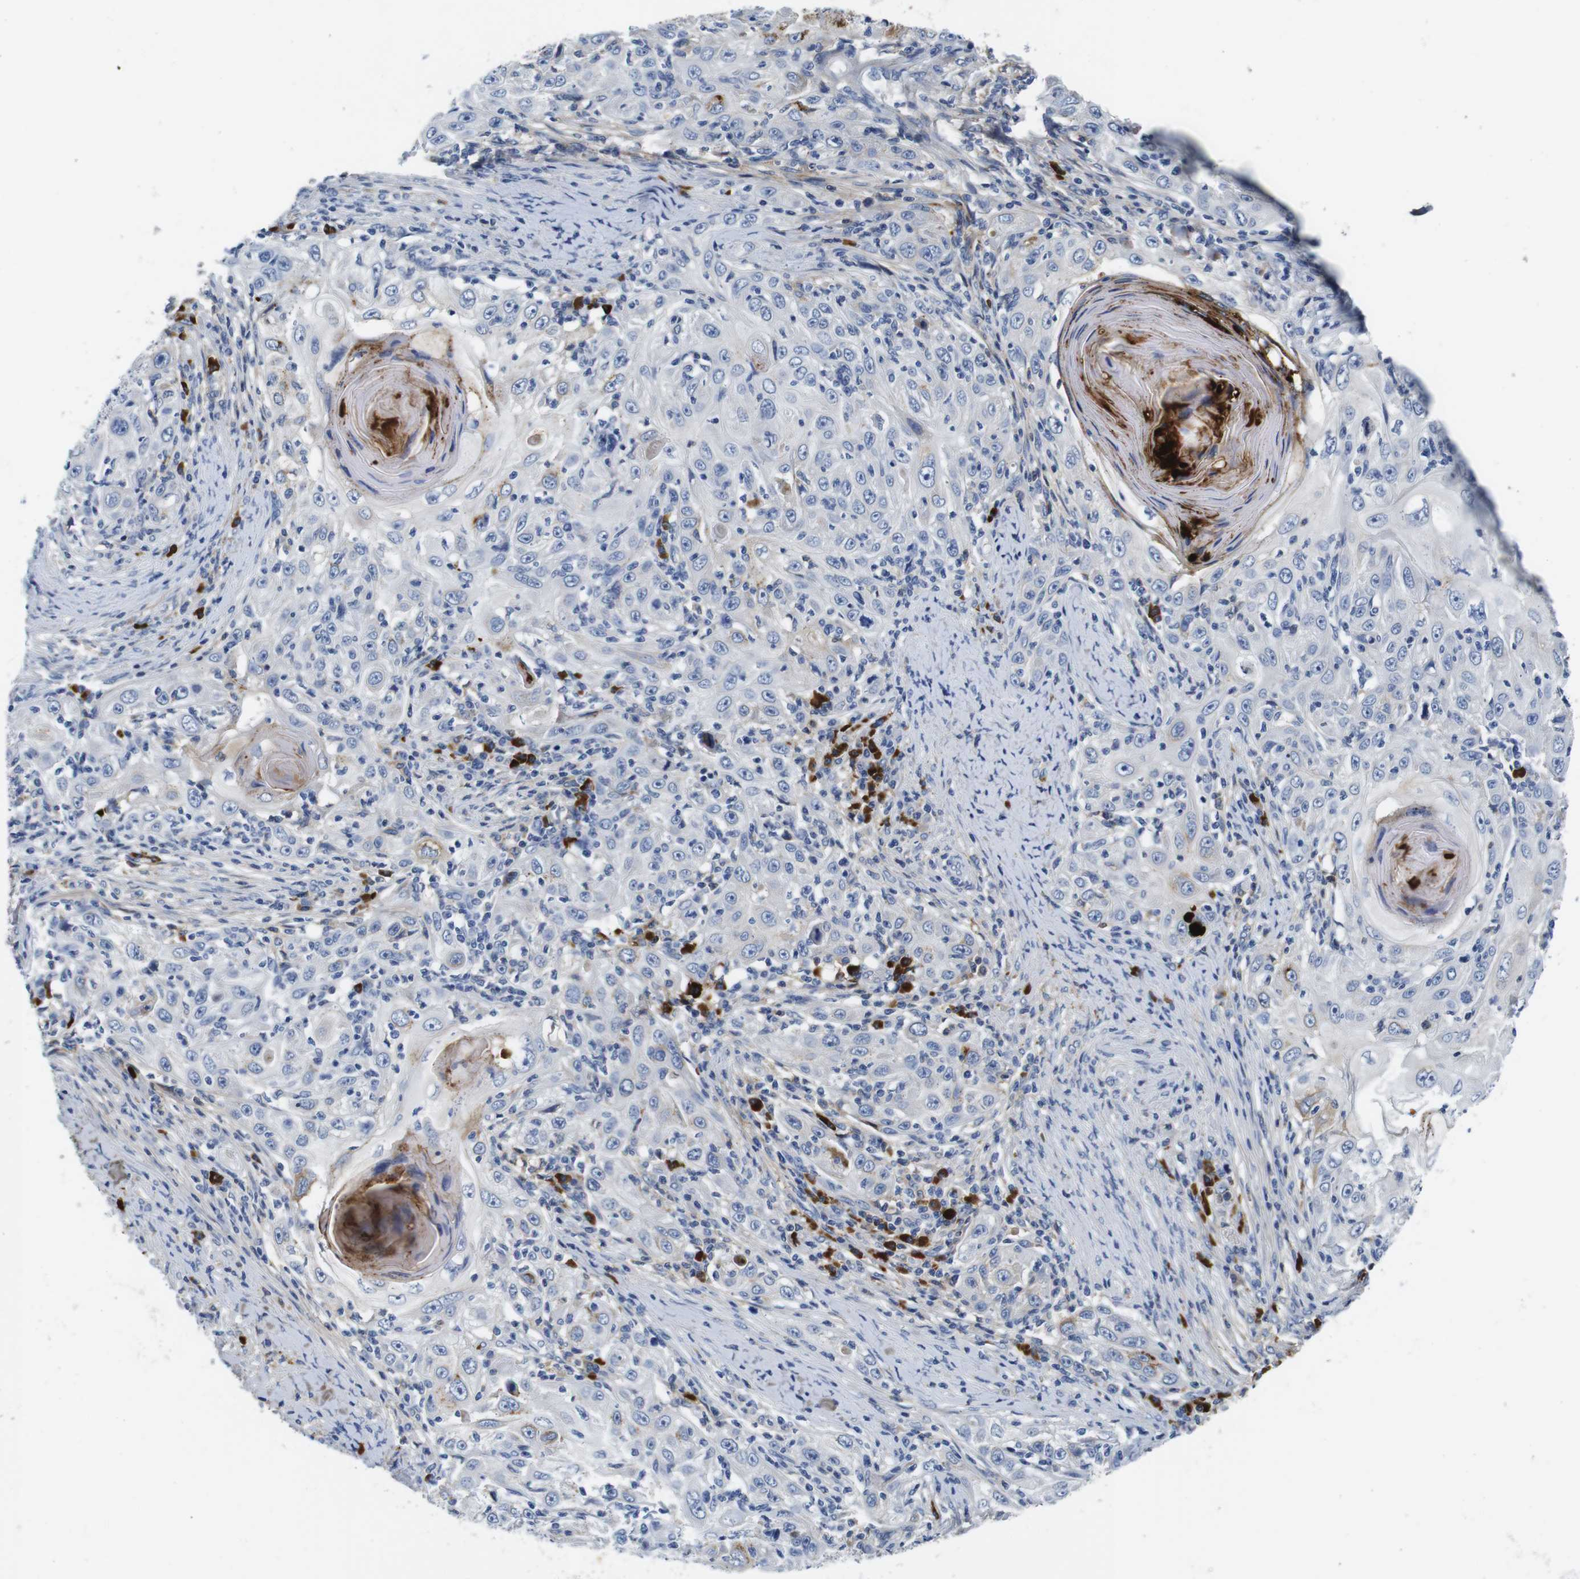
{"staining": {"intensity": "negative", "quantity": "none", "location": "none"}, "tissue": "skin cancer", "cell_type": "Tumor cells", "image_type": "cancer", "snomed": [{"axis": "morphology", "description": "Squamous cell carcinoma, NOS"}, {"axis": "topography", "description": "Skin"}], "caption": "DAB immunohistochemical staining of human skin cancer shows no significant staining in tumor cells. (DAB (3,3'-diaminobenzidine) IHC, high magnification).", "gene": "IGKC", "patient": {"sex": "female", "age": 88}}